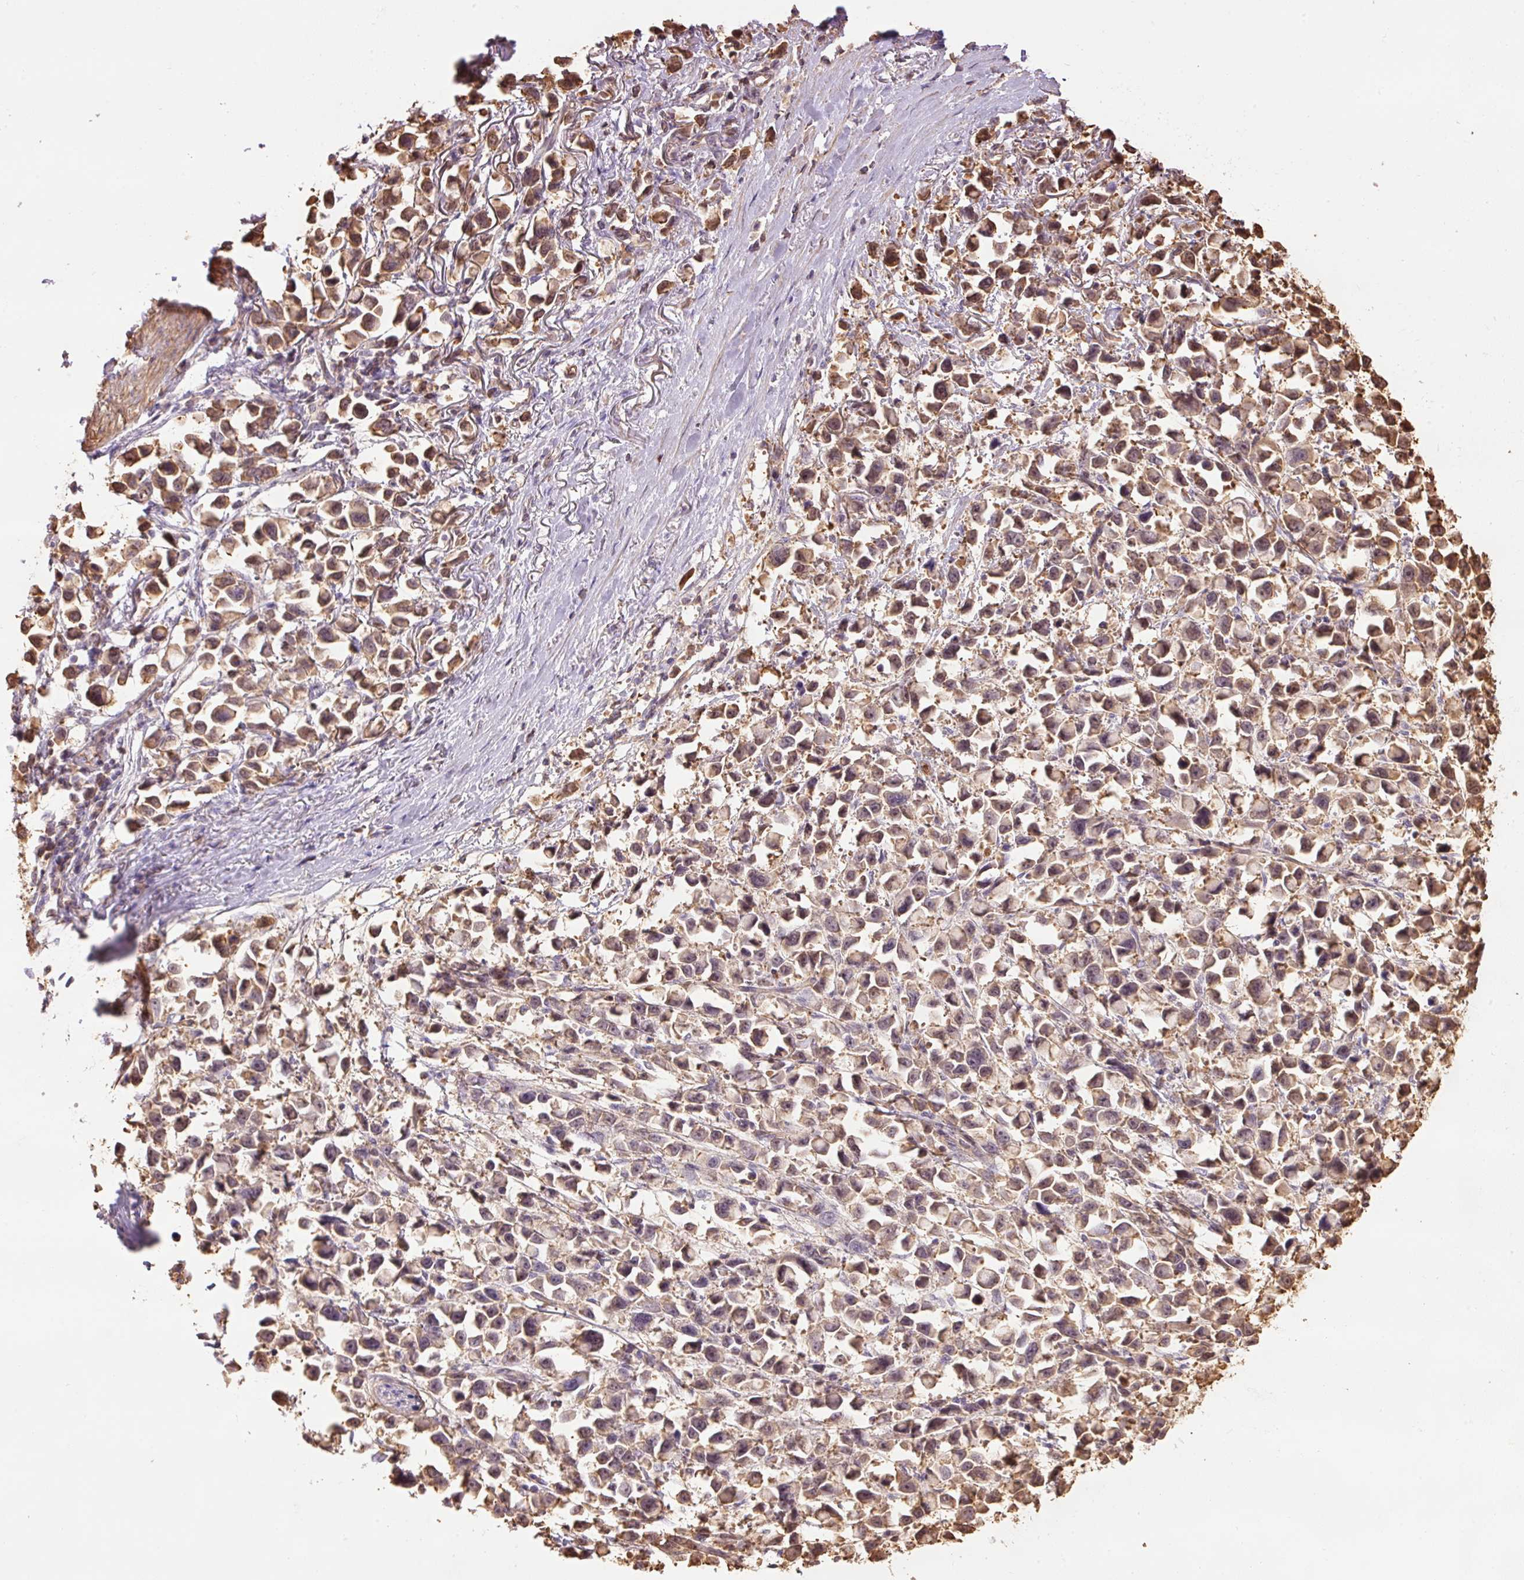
{"staining": {"intensity": "moderate", "quantity": ">75%", "location": "cytoplasmic/membranous"}, "tissue": "stomach cancer", "cell_type": "Tumor cells", "image_type": "cancer", "snomed": [{"axis": "morphology", "description": "Adenocarcinoma, NOS"}, {"axis": "topography", "description": "Stomach"}], "caption": "DAB immunohistochemical staining of human stomach adenocarcinoma demonstrates moderate cytoplasmic/membranous protein expression in approximately >75% of tumor cells.", "gene": "PPP1R1B", "patient": {"sex": "female", "age": 81}}